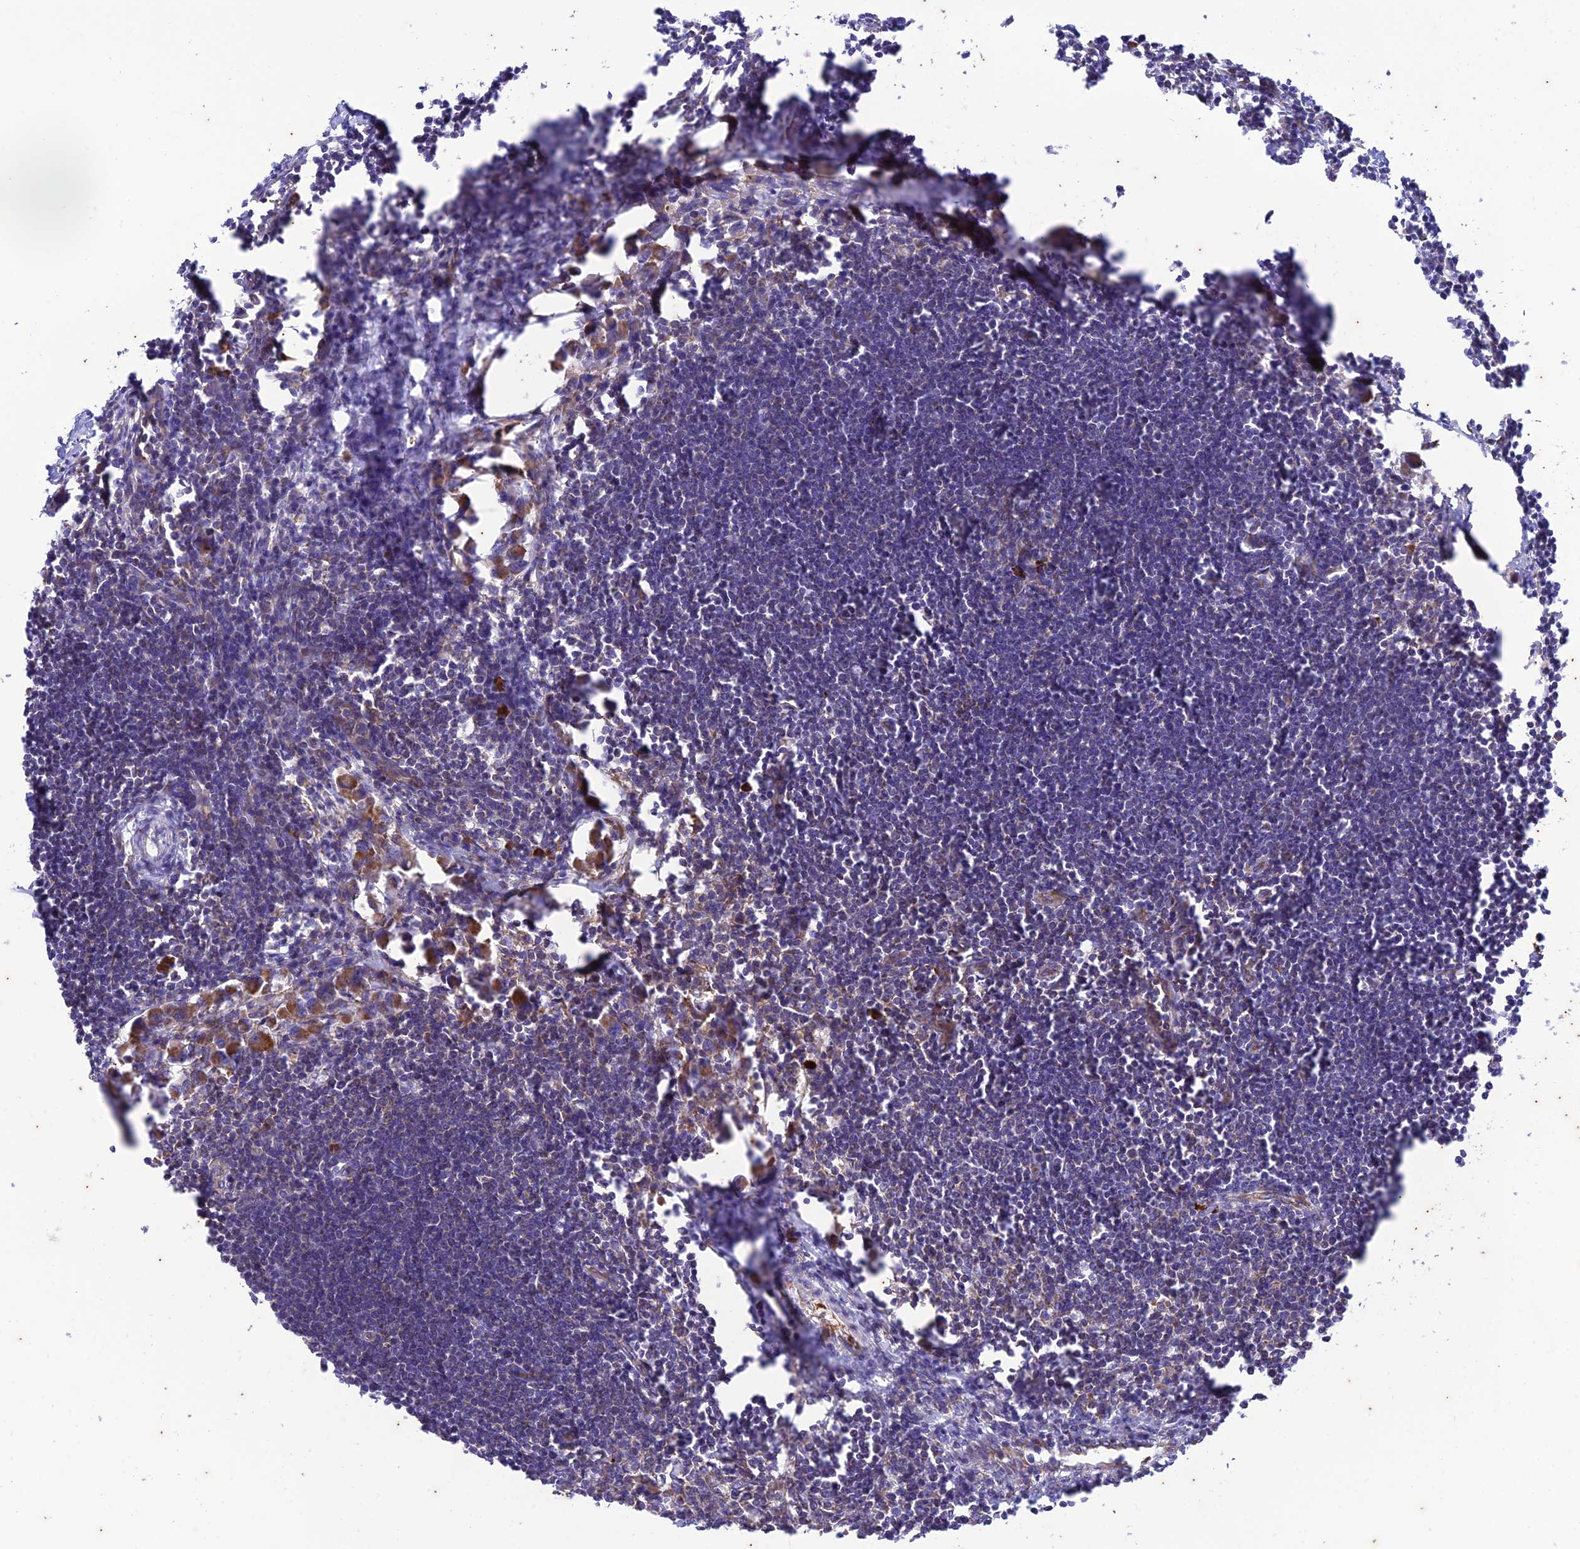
{"staining": {"intensity": "moderate", "quantity": "25%-75%", "location": "cytoplasmic/membranous"}, "tissue": "lymph node", "cell_type": "Germinal center cells", "image_type": "normal", "snomed": [{"axis": "morphology", "description": "Normal tissue, NOS"}, {"axis": "morphology", "description": "Malignant melanoma, Metastatic site"}, {"axis": "topography", "description": "Lymph node"}], "caption": "Immunohistochemistry staining of normal lymph node, which displays medium levels of moderate cytoplasmic/membranous expression in about 25%-75% of germinal center cells indicating moderate cytoplasmic/membranous protein positivity. The staining was performed using DAB (brown) for protein detection and nuclei were counterstained in hematoxylin (blue).", "gene": "PIMREG", "patient": {"sex": "male", "age": 41}}